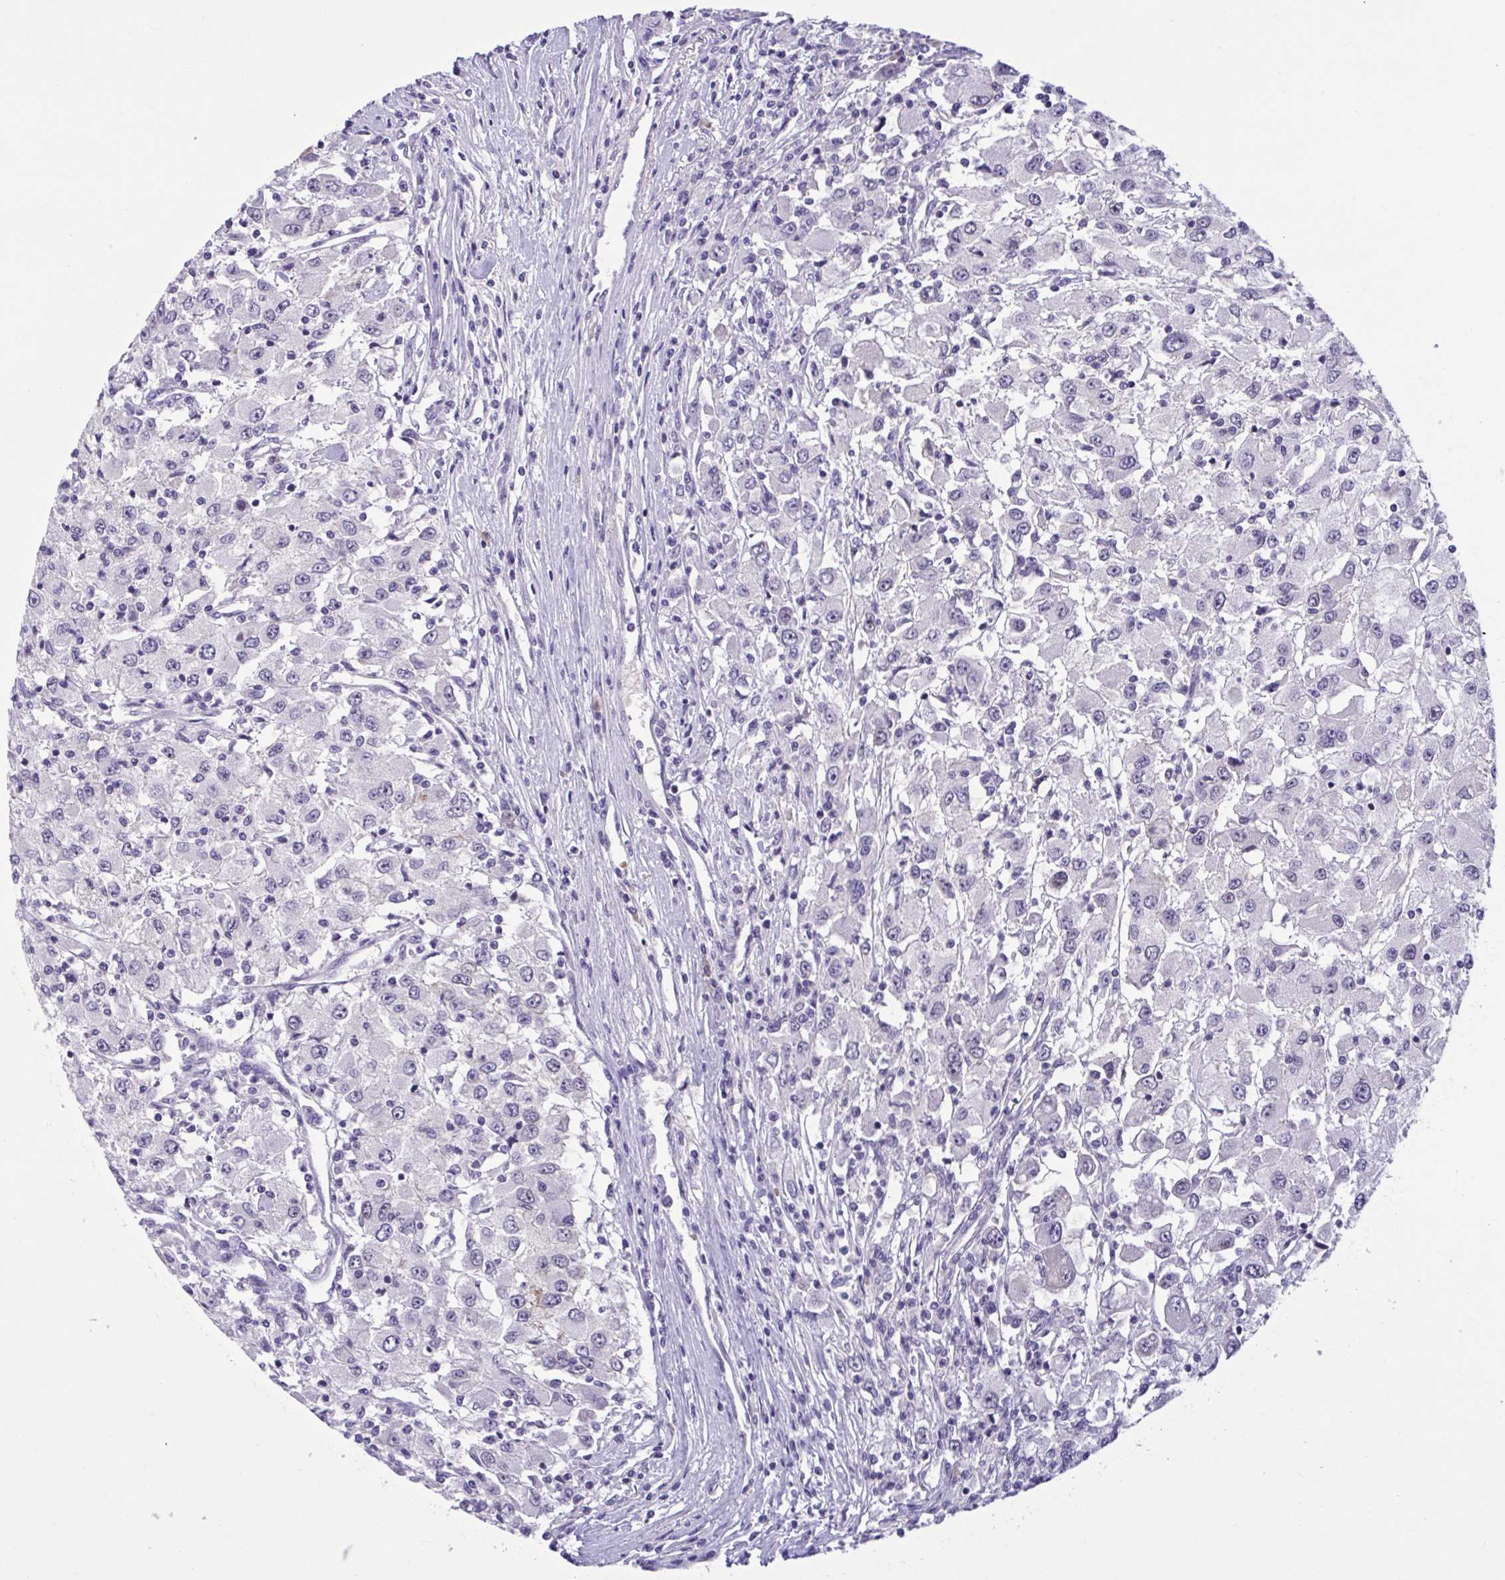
{"staining": {"intensity": "negative", "quantity": "none", "location": "none"}, "tissue": "renal cancer", "cell_type": "Tumor cells", "image_type": "cancer", "snomed": [{"axis": "morphology", "description": "Adenocarcinoma, NOS"}, {"axis": "topography", "description": "Kidney"}], "caption": "IHC histopathology image of neoplastic tissue: adenocarcinoma (renal) stained with DAB demonstrates no significant protein staining in tumor cells. (DAB (3,3'-diaminobenzidine) immunohistochemistry visualized using brightfield microscopy, high magnification).", "gene": "CNGB3", "patient": {"sex": "female", "age": 67}}